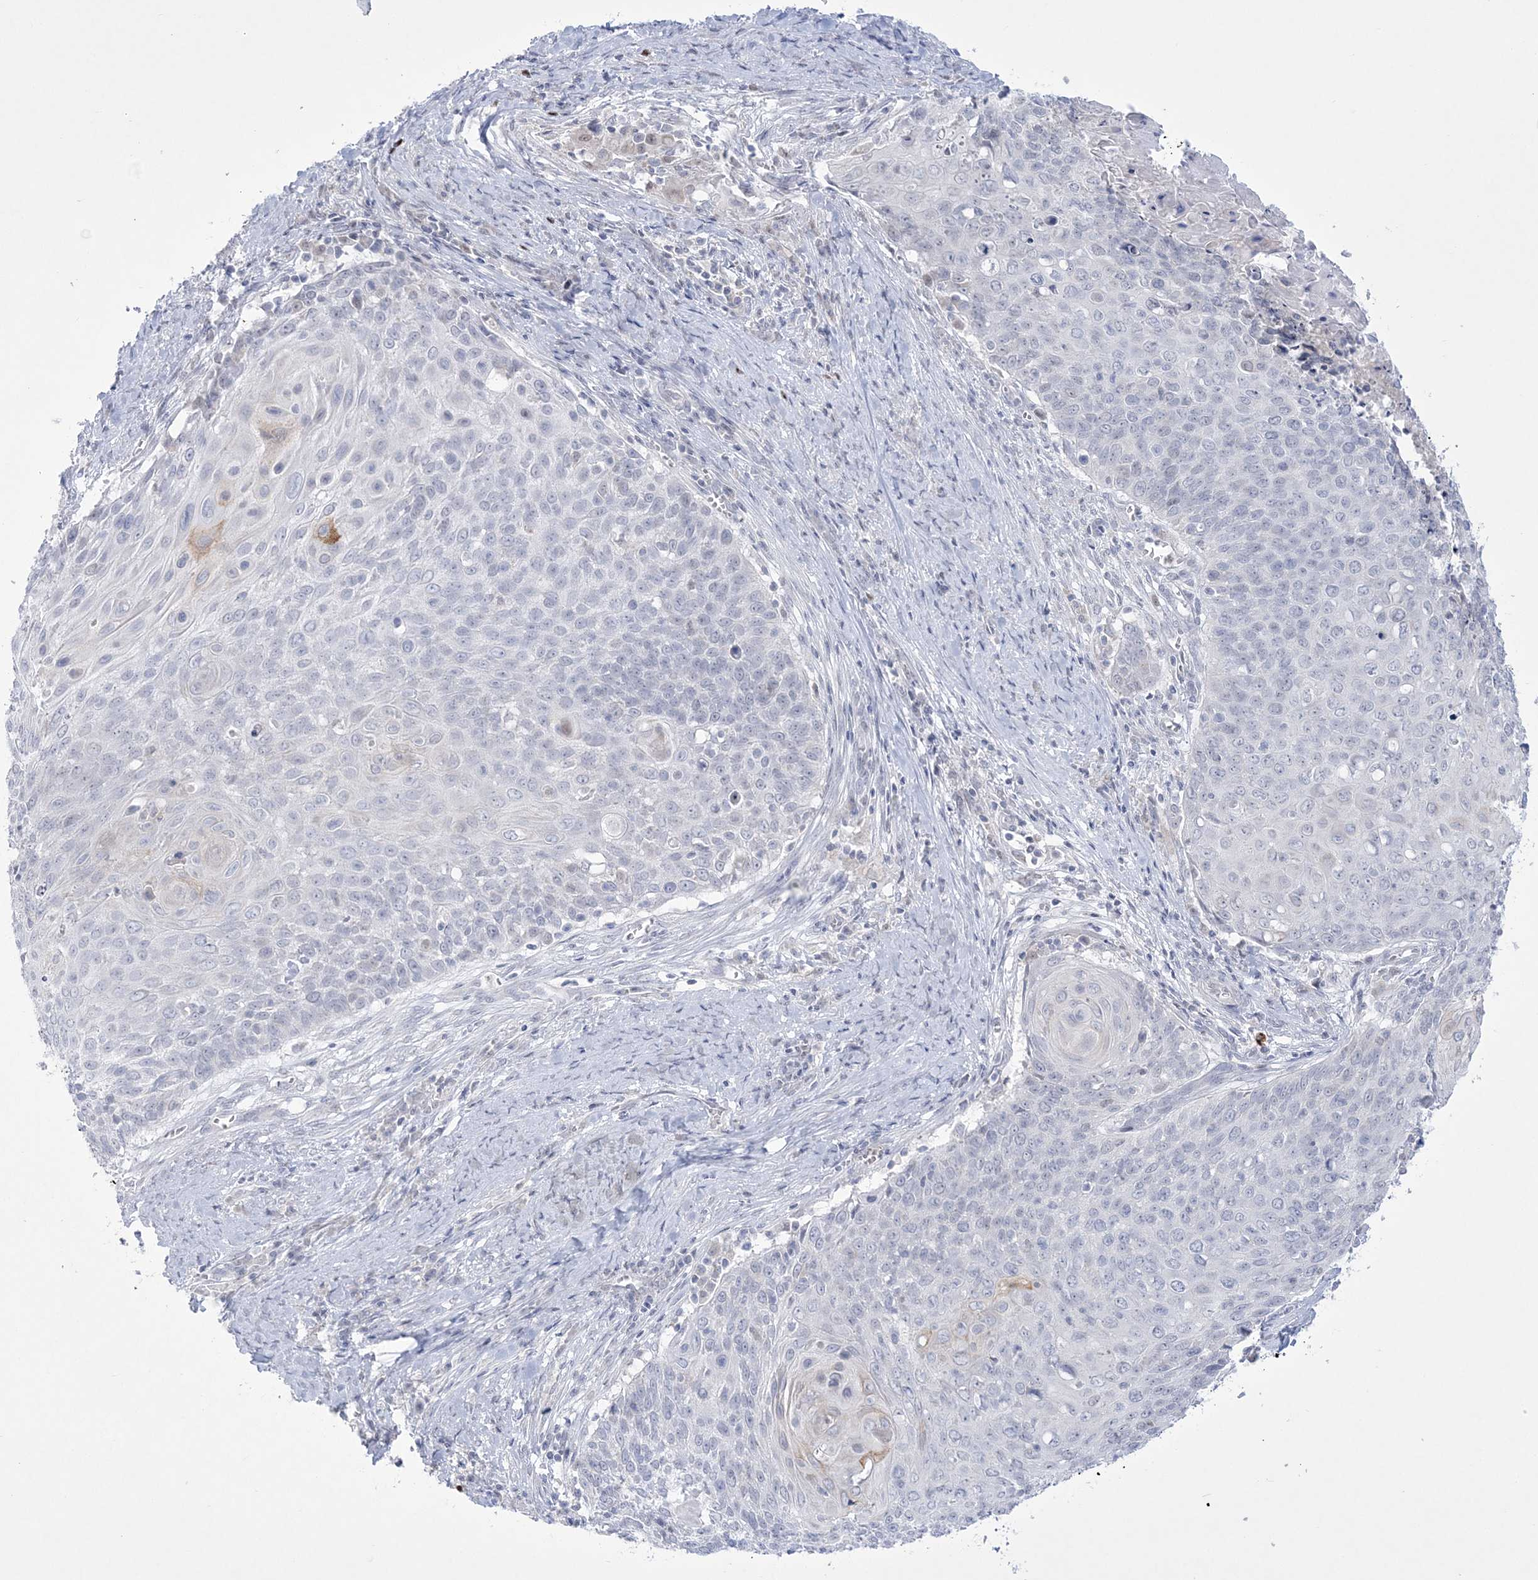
{"staining": {"intensity": "negative", "quantity": "none", "location": "none"}, "tissue": "cervical cancer", "cell_type": "Tumor cells", "image_type": "cancer", "snomed": [{"axis": "morphology", "description": "Squamous cell carcinoma, NOS"}, {"axis": "topography", "description": "Cervix"}], "caption": "Immunohistochemical staining of human cervical cancer (squamous cell carcinoma) exhibits no significant positivity in tumor cells.", "gene": "WDR27", "patient": {"sex": "female", "age": 39}}